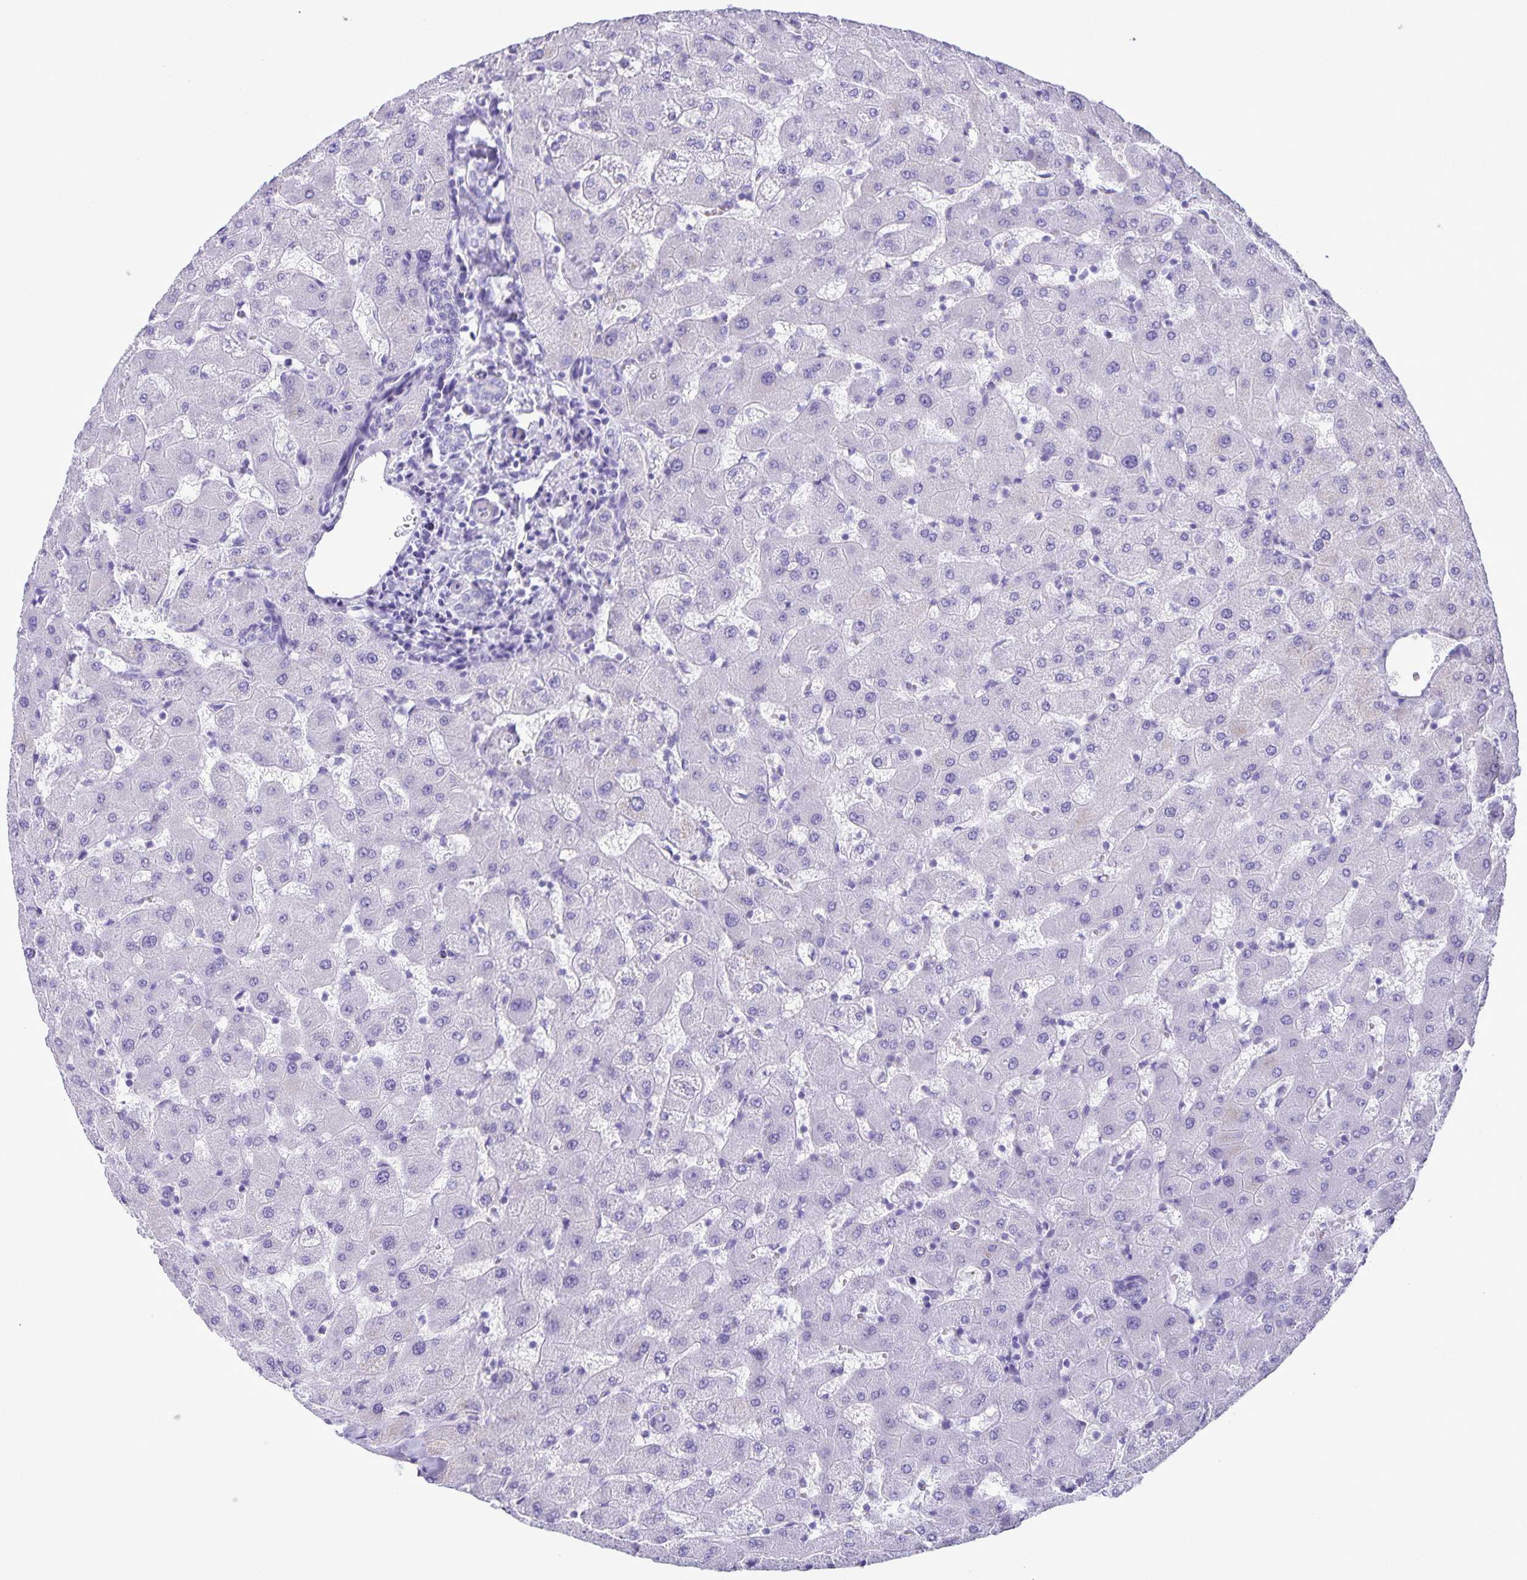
{"staining": {"intensity": "negative", "quantity": "none", "location": "none"}, "tissue": "liver", "cell_type": "Cholangiocytes", "image_type": "normal", "snomed": [{"axis": "morphology", "description": "Normal tissue, NOS"}, {"axis": "topography", "description": "Liver"}], "caption": "High power microscopy photomicrograph of an immunohistochemistry image of benign liver, revealing no significant staining in cholangiocytes.", "gene": "CAPSL", "patient": {"sex": "female", "age": 63}}